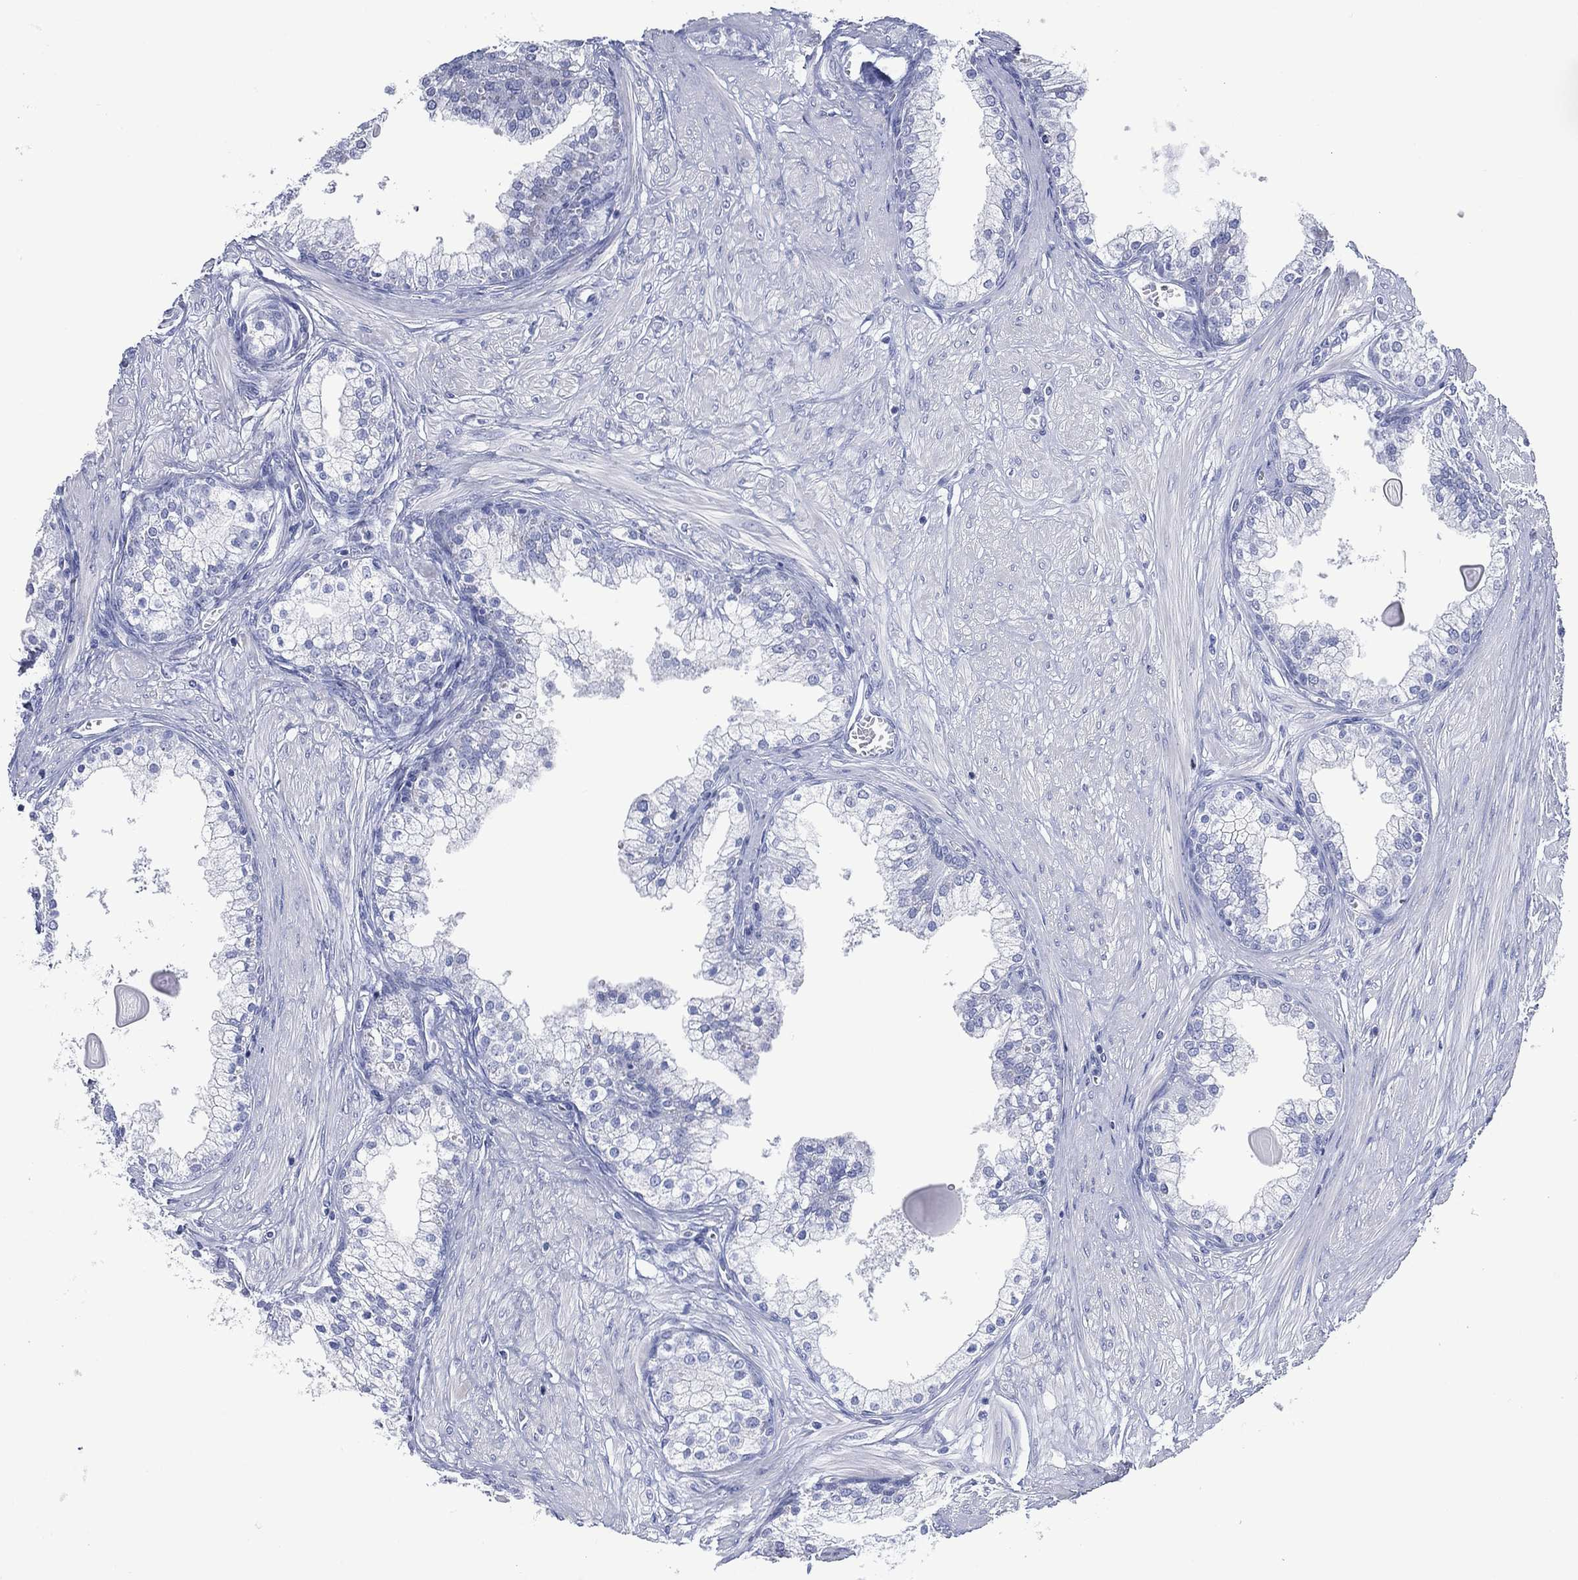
{"staining": {"intensity": "negative", "quantity": "none", "location": "none"}, "tissue": "prostate cancer", "cell_type": "Tumor cells", "image_type": "cancer", "snomed": [{"axis": "morphology", "description": "Adenocarcinoma, NOS"}, {"axis": "topography", "description": "Prostate"}], "caption": "This is an immunohistochemistry (IHC) histopathology image of prostate adenocarcinoma. There is no positivity in tumor cells.", "gene": "TMEM247", "patient": {"sex": "male", "age": 67}}